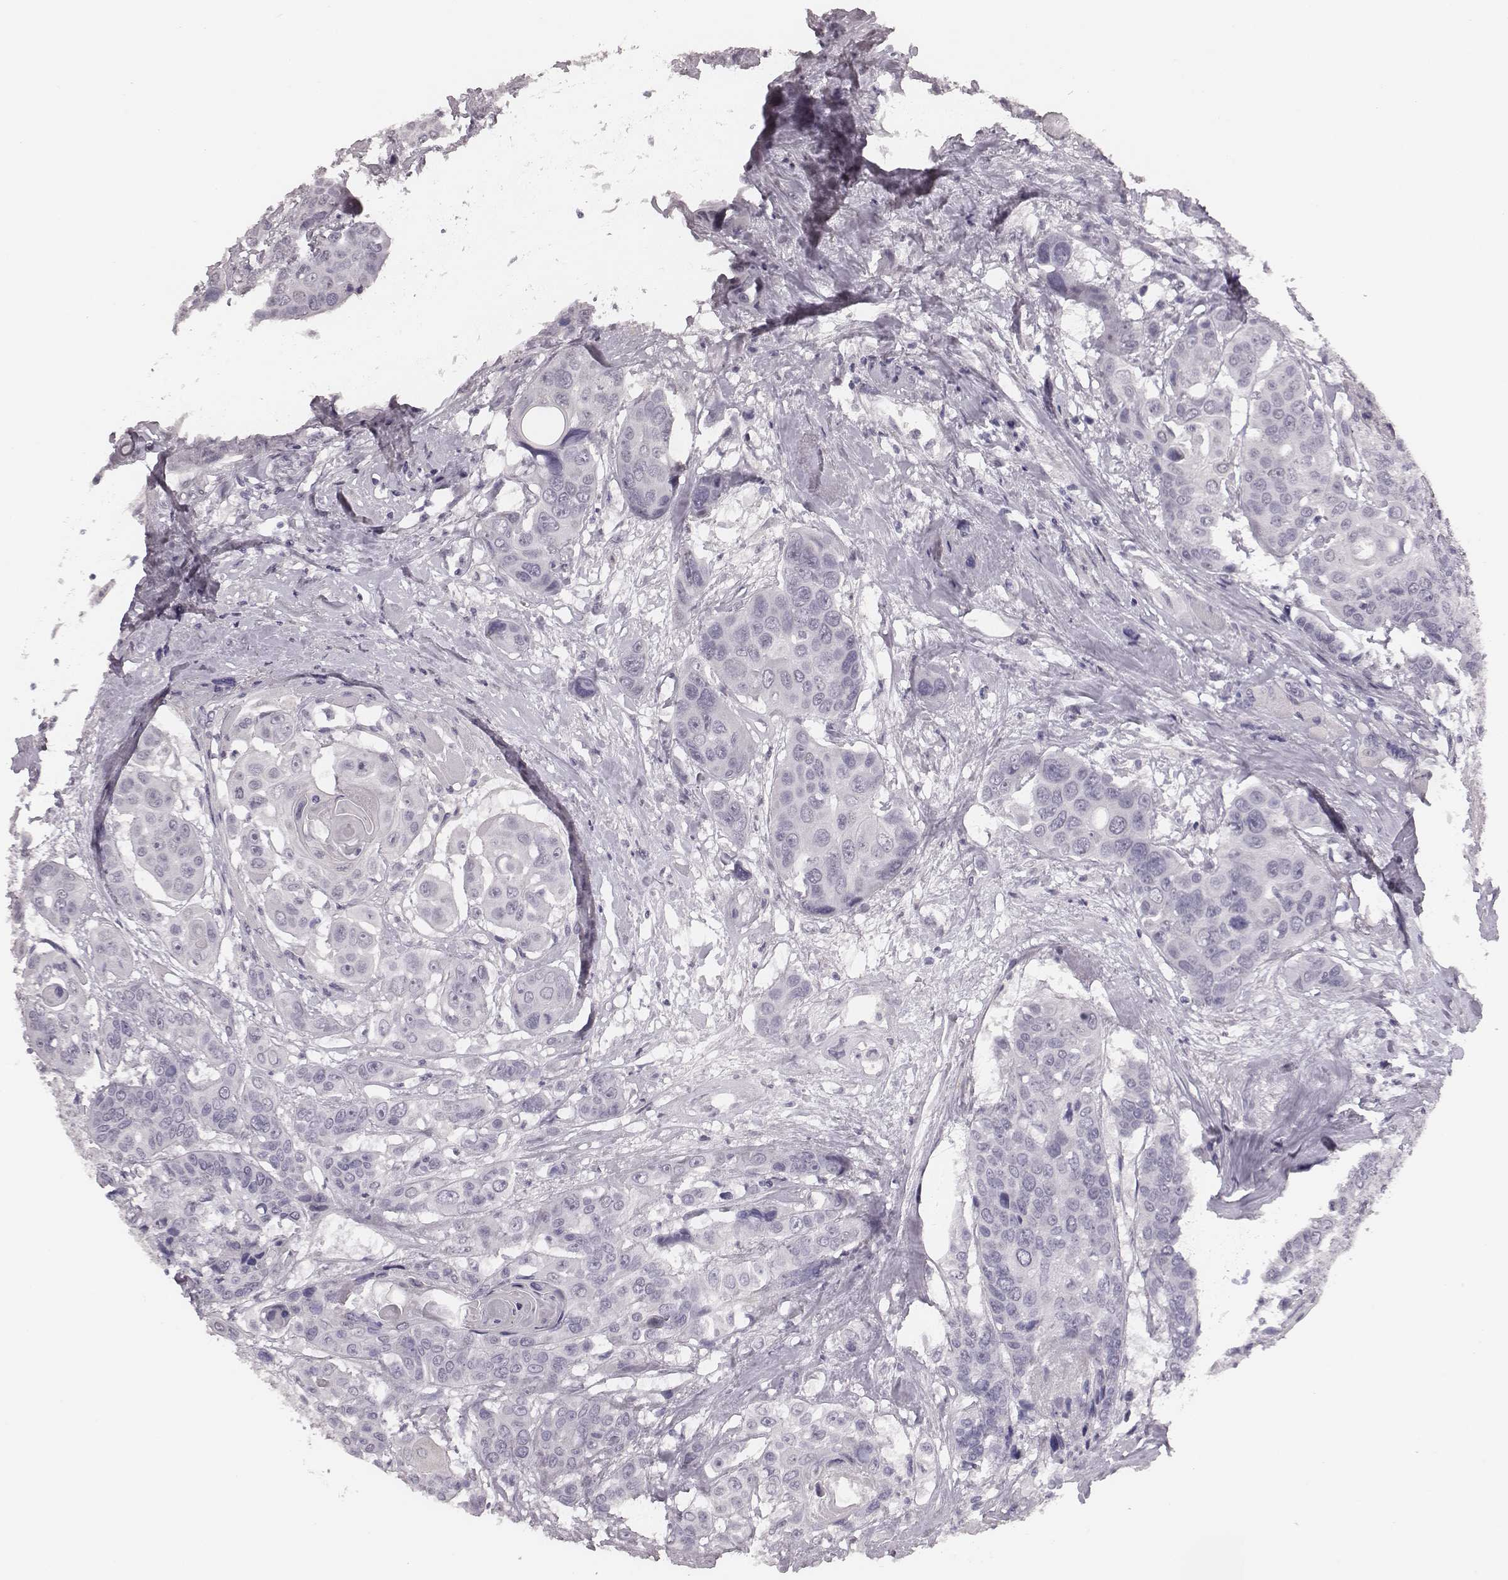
{"staining": {"intensity": "negative", "quantity": "none", "location": "none"}, "tissue": "head and neck cancer", "cell_type": "Tumor cells", "image_type": "cancer", "snomed": [{"axis": "morphology", "description": "Squamous cell carcinoma, NOS"}, {"axis": "topography", "description": "Oral tissue"}, {"axis": "topography", "description": "Head-Neck"}], "caption": "Image shows no significant protein expression in tumor cells of head and neck cancer.", "gene": "CSHL1", "patient": {"sex": "male", "age": 56}}